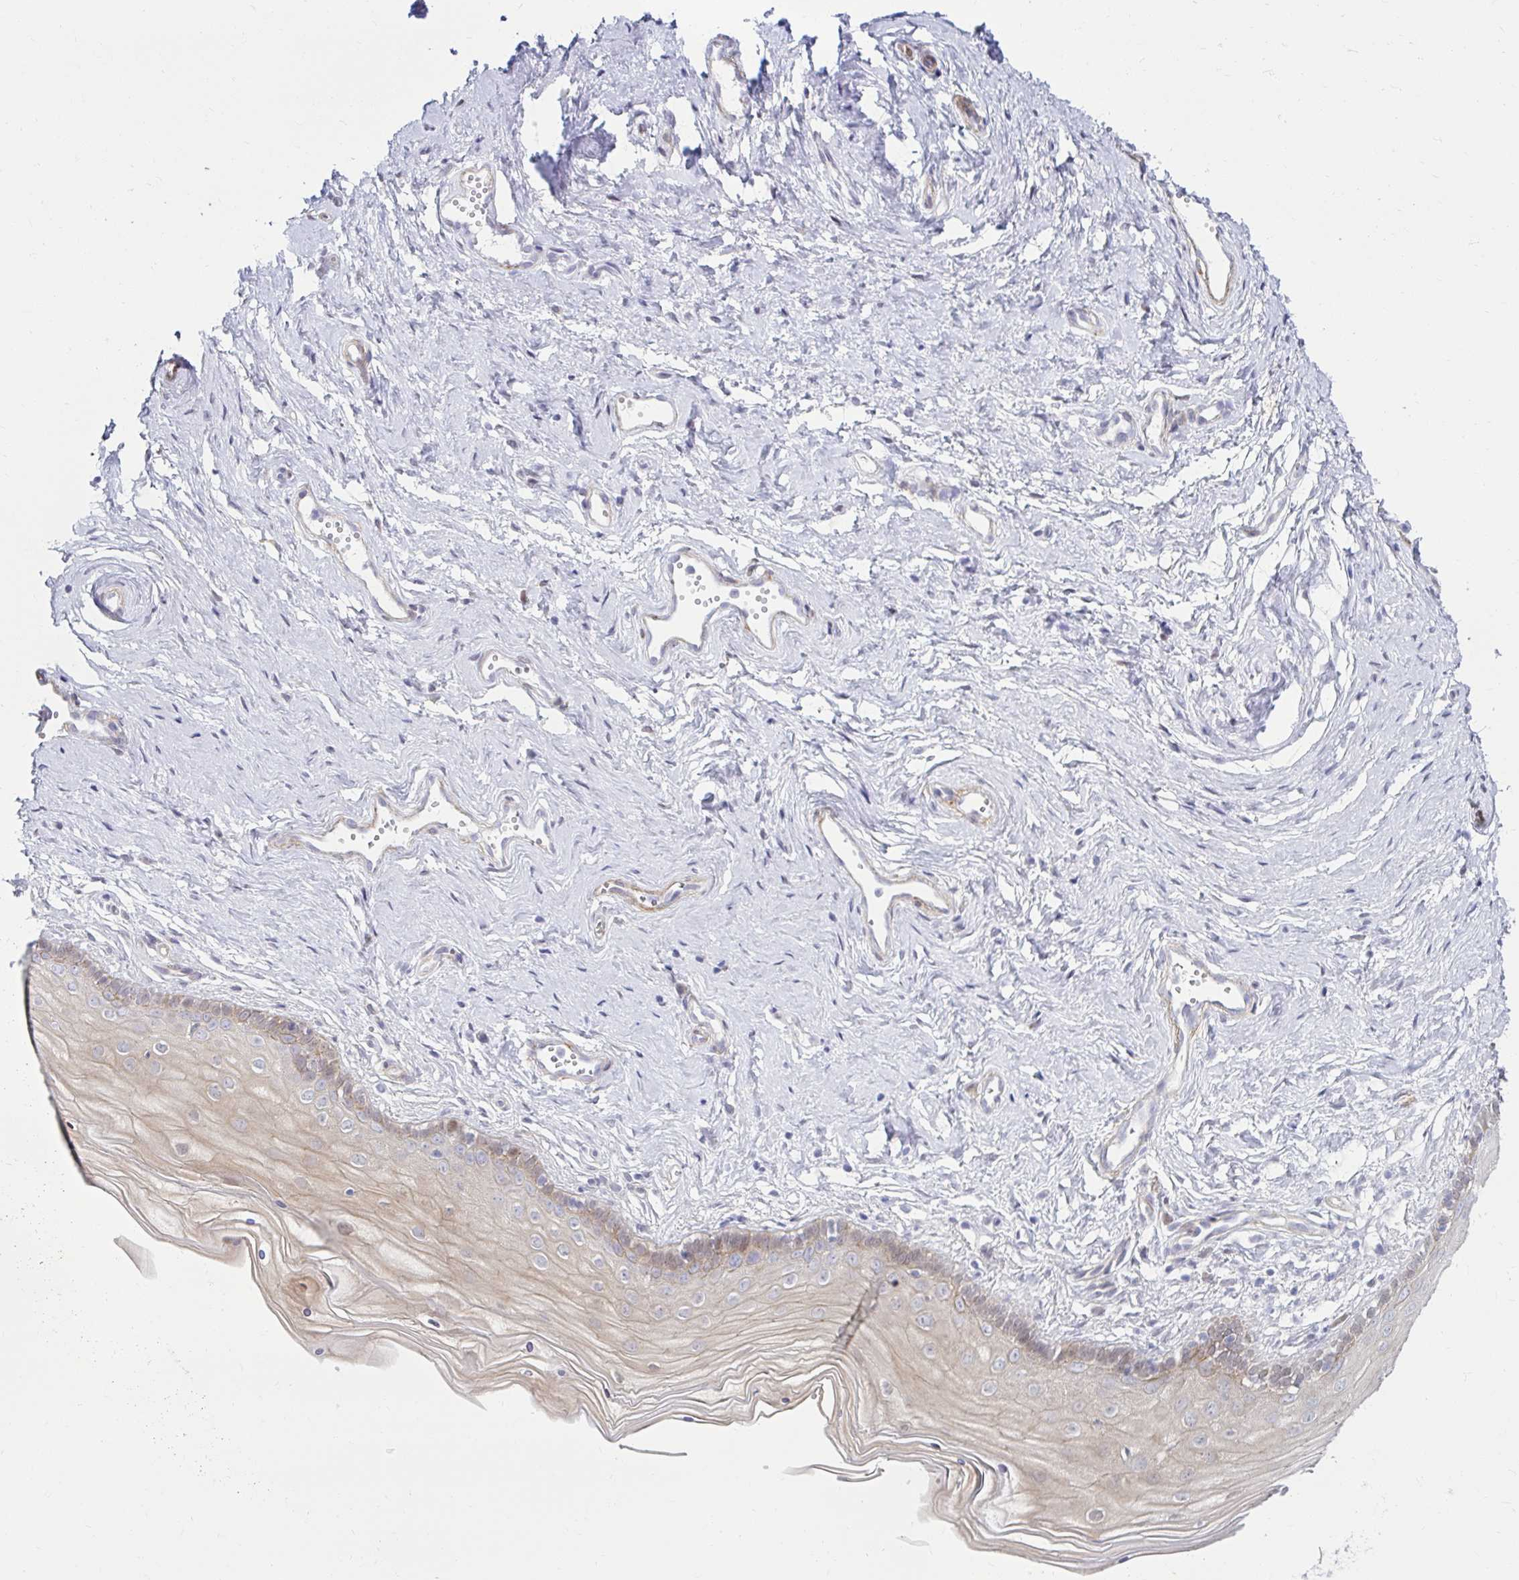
{"staining": {"intensity": "weak", "quantity": "25%-75%", "location": "cytoplasmic/membranous"}, "tissue": "vagina", "cell_type": "Squamous epithelial cells", "image_type": "normal", "snomed": [{"axis": "morphology", "description": "Normal tissue, NOS"}, {"axis": "topography", "description": "Vagina"}], "caption": "Immunohistochemical staining of normal human vagina shows low levels of weak cytoplasmic/membranous positivity in approximately 25%-75% of squamous epithelial cells. The protein is shown in brown color, while the nuclei are stained blue.", "gene": "ANKRD62", "patient": {"sex": "female", "age": 38}}